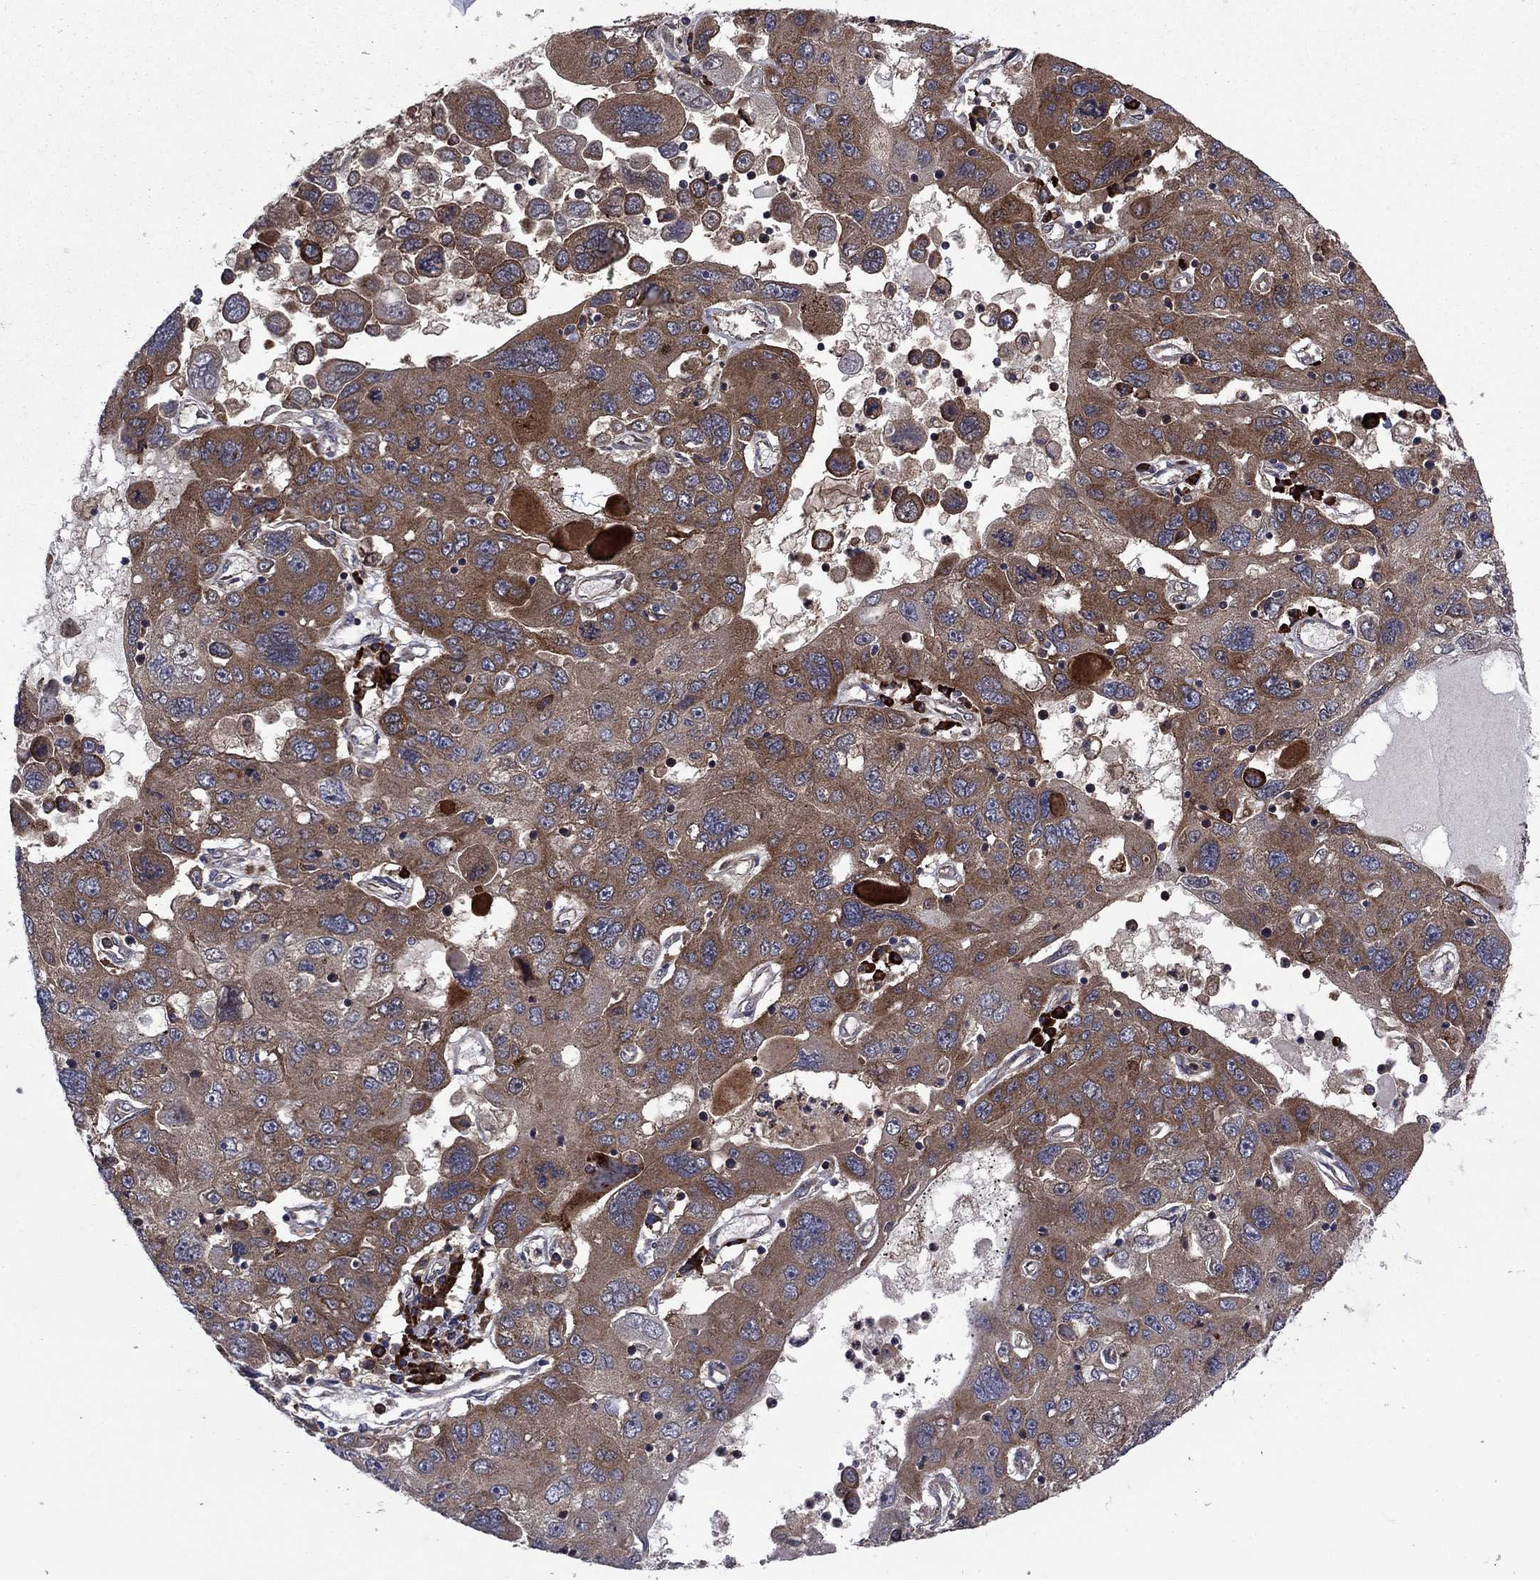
{"staining": {"intensity": "moderate", "quantity": "25%-75%", "location": "cytoplasmic/membranous"}, "tissue": "stomach cancer", "cell_type": "Tumor cells", "image_type": "cancer", "snomed": [{"axis": "morphology", "description": "Adenocarcinoma, NOS"}, {"axis": "topography", "description": "Stomach"}], "caption": "Tumor cells reveal medium levels of moderate cytoplasmic/membranous staining in about 25%-75% of cells in stomach adenocarcinoma. Nuclei are stained in blue.", "gene": "MEA1", "patient": {"sex": "male", "age": 56}}